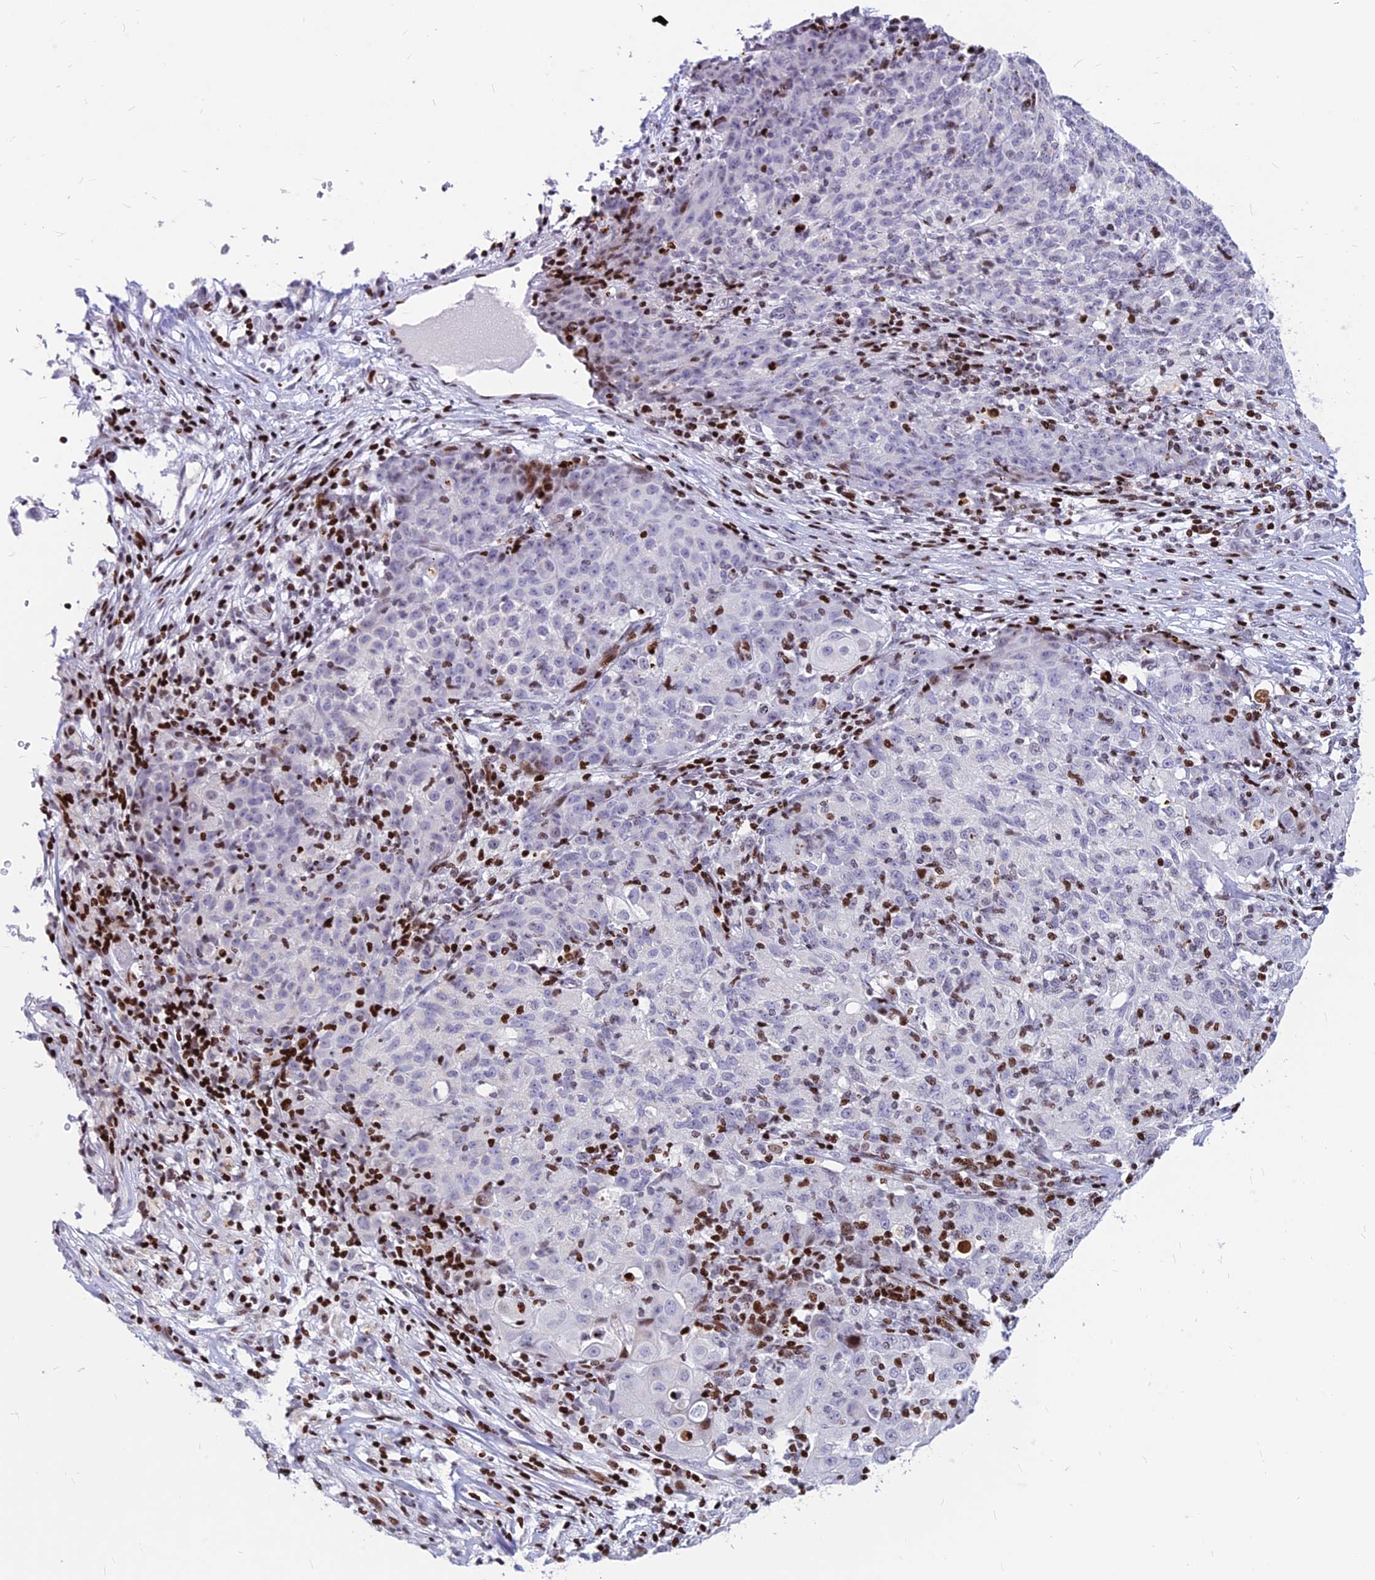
{"staining": {"intensity": "negative", "quantity": "none", "location": "none"}, "tissue": "ovarian cancer", "cell_type": "Tumor cells", "image_type": "cancer", "snomed": [{"axis": "morphology", "description": "Carcinoma, endometroid"}, {"axis": "topography", "description": "Ovary"}], "caption": "This image is of ovarian cancer (endometroid carcinoma) stained with IHC to label a protein in brown with the nuclei are counter-stained blue. There is no staining in tumor cells.", "gene": "PRPS1", "patient": {"sex": "female", "age": 42}}